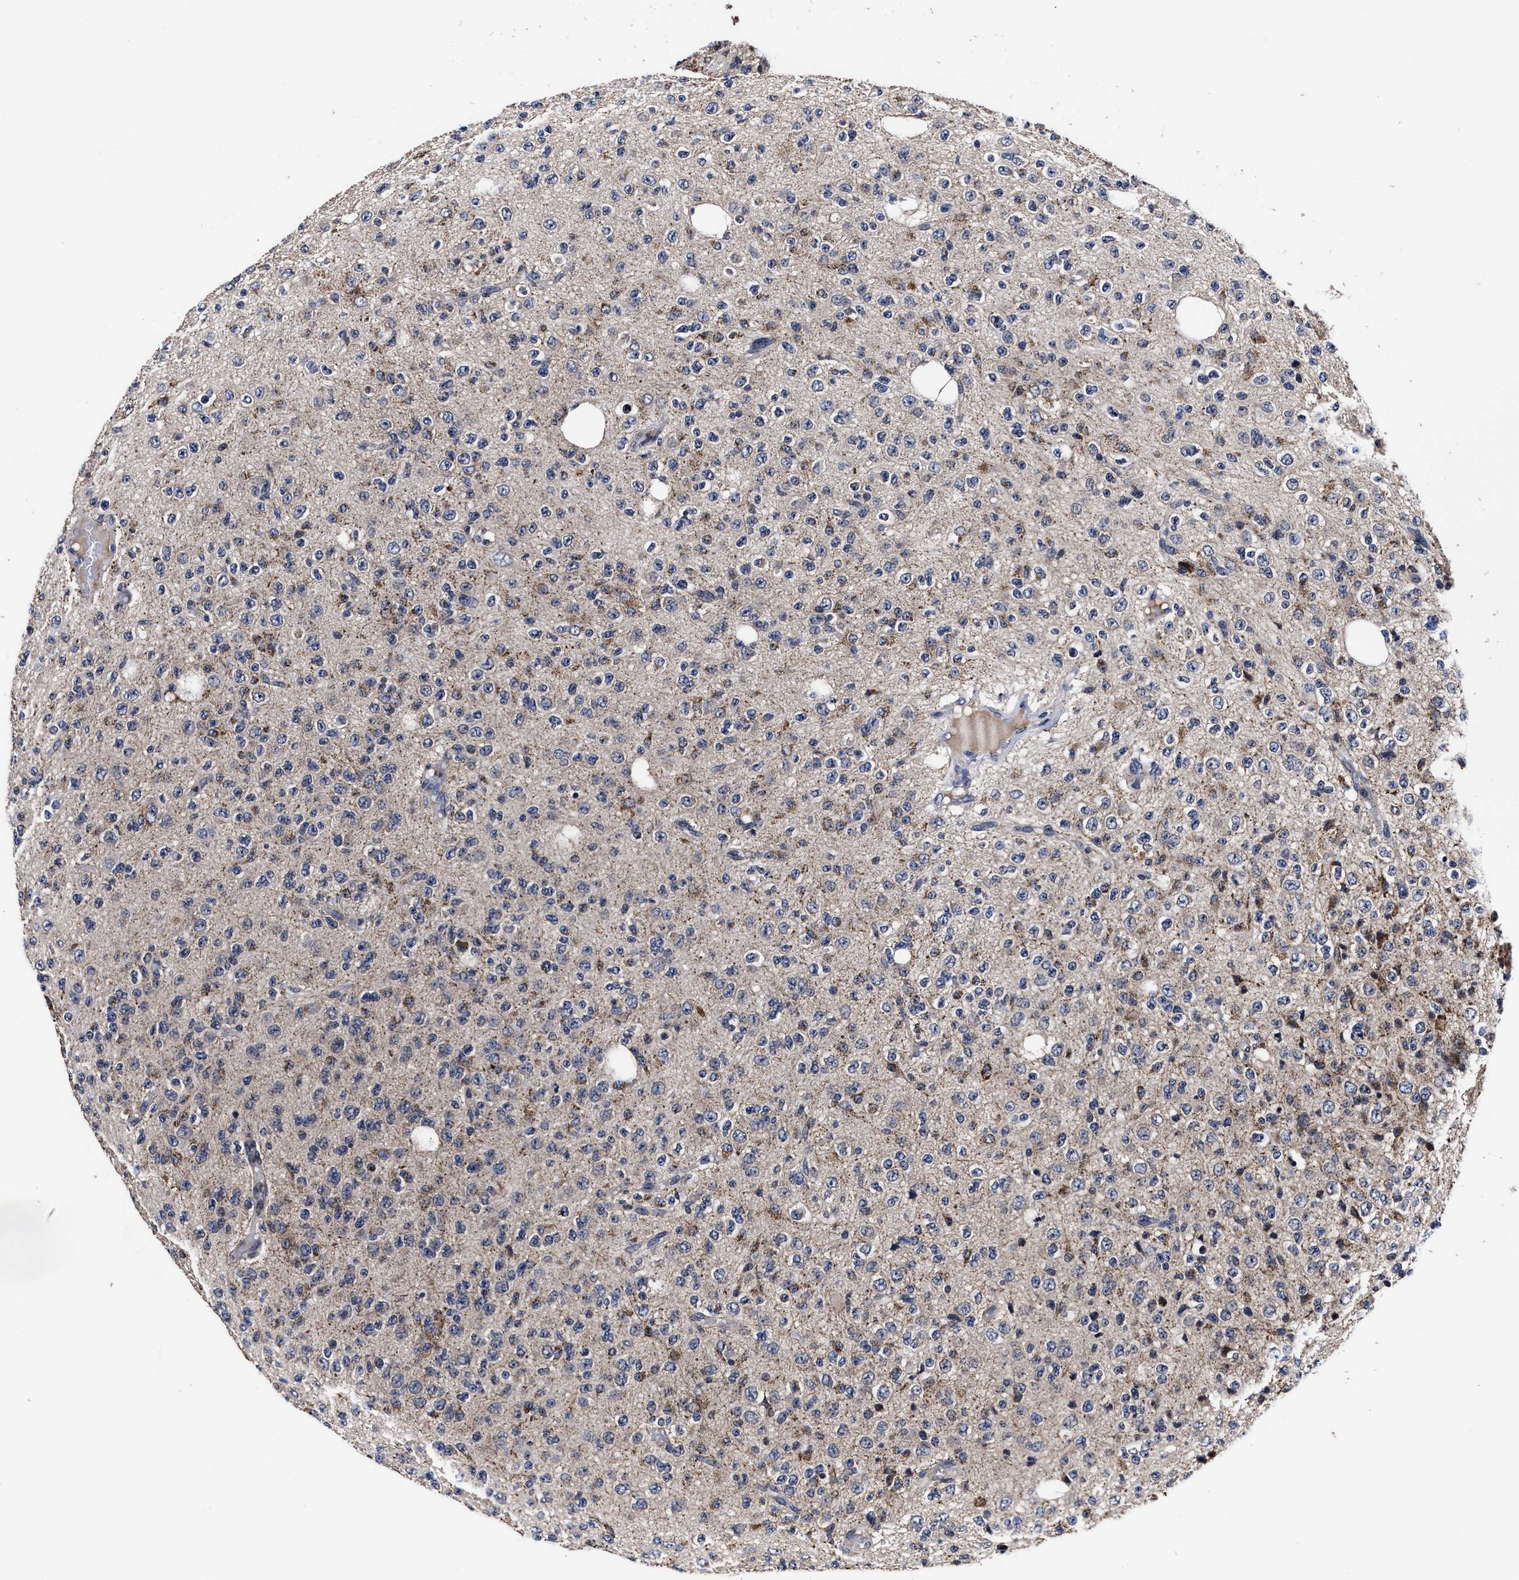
{"staining": {"intensity": "moderate", "quantity": "<25%", "location": "cytoplasmic/membranous"}, "tissue": "glioma", "cell_type": "Tumor cells", "image_type": "cancer", "snomed": [{"axis": "morphology", "description": "Glioma, malignant, High grade"}, {"axis": "topography", "description": "pancreas cauda"}], "caption": "Protein staining exhibits moderate cytoplasmic/membranous staining in about <25% of tumor cells in malignant glioma (high-grade). (Stains: DAB (3,3'-diaminobenzidine) in brown, nuclei in blue, Microscopy: brightfield microscopy at high magnification).", "gene": "SOCS5", "patient": {"sex": "male", "age": 60}}